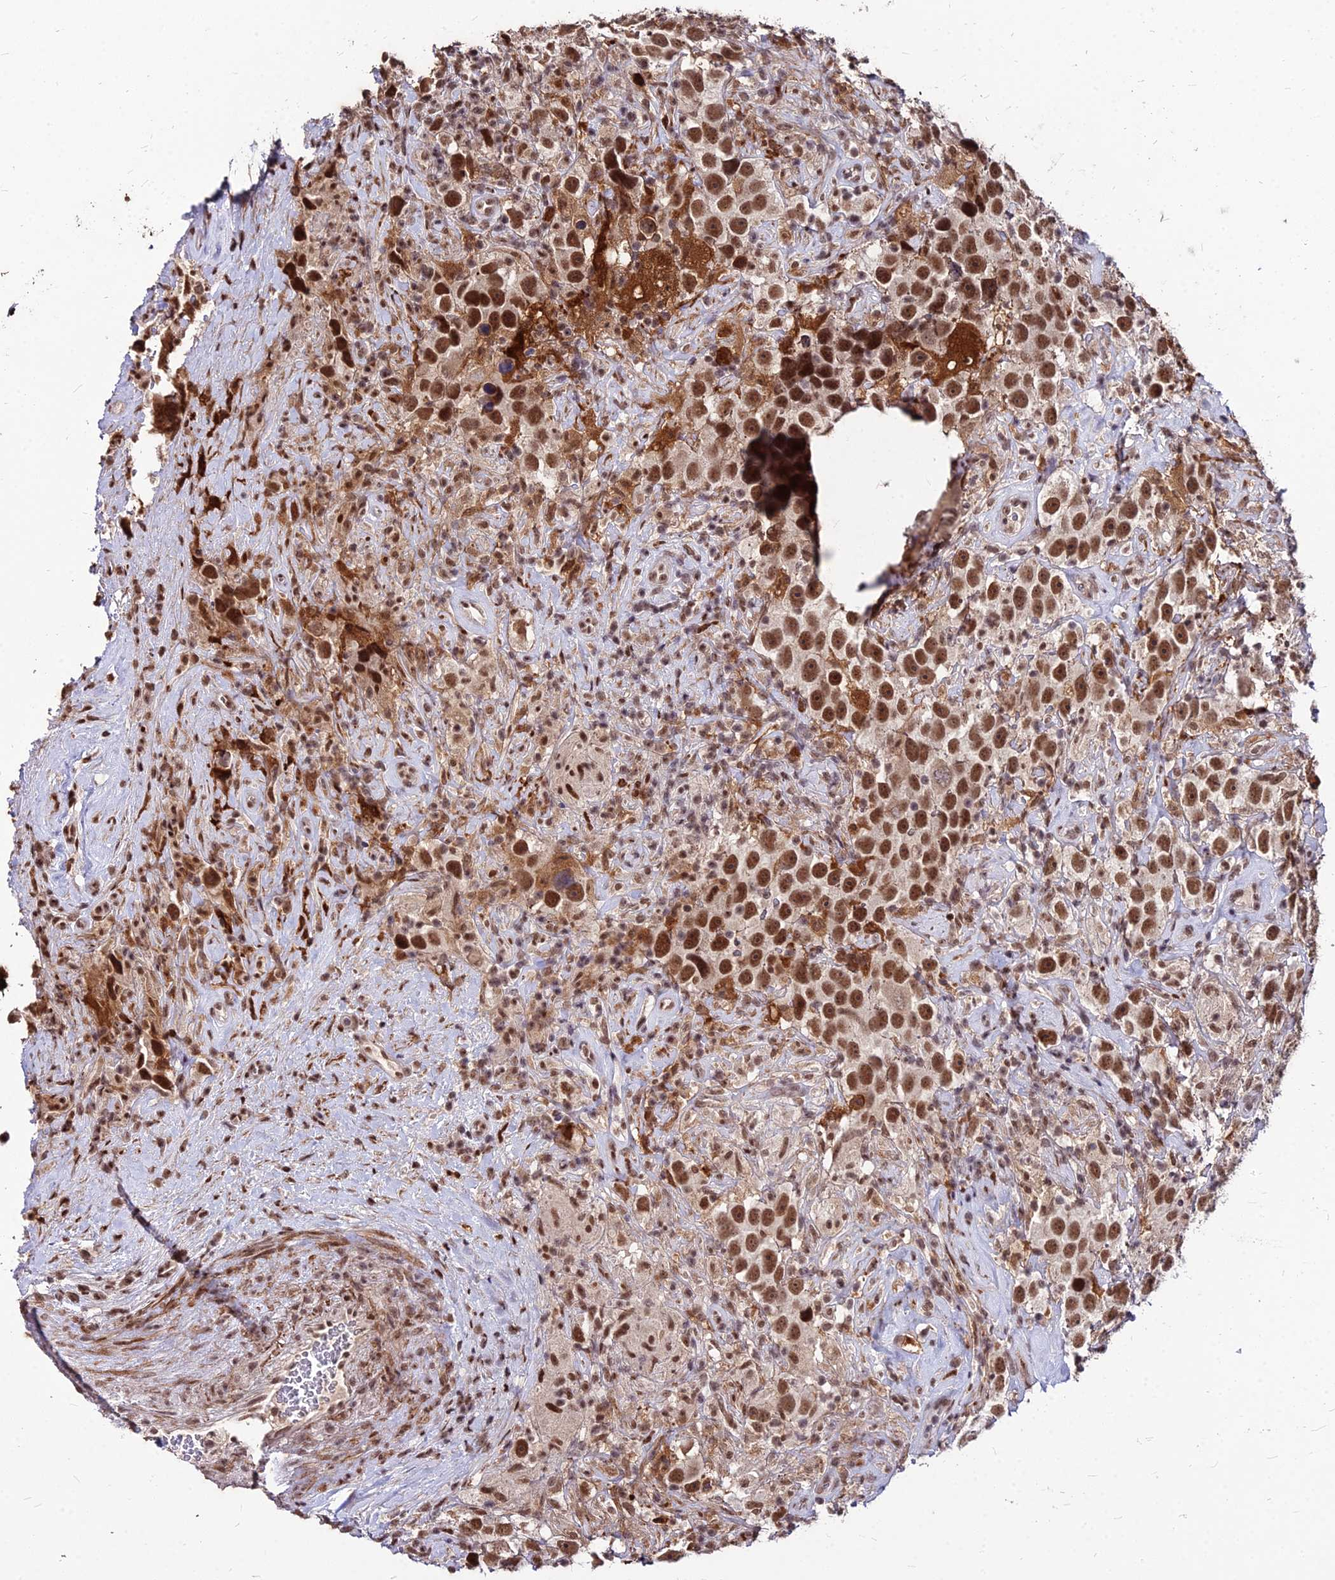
{"staining": {"intensity": "strong", "quantity": ">75%", "location": "nuclear"}, "tissue": "testis cancer", "cell_type": "Tumor cells", "image_type": "cancer", "snomed": [{"axis": "morphology", "description": "Seminoma, NOS"}, {"axis": "topography", "description": "Testis"}], "caption": "Immunohistochemical staining of human seminoma (testis) displays high levels of strong nuclear positivity in about >75% of tumor cells.", "gene": "ZBED4", "patient": {"sex": "male", "age": 49}}